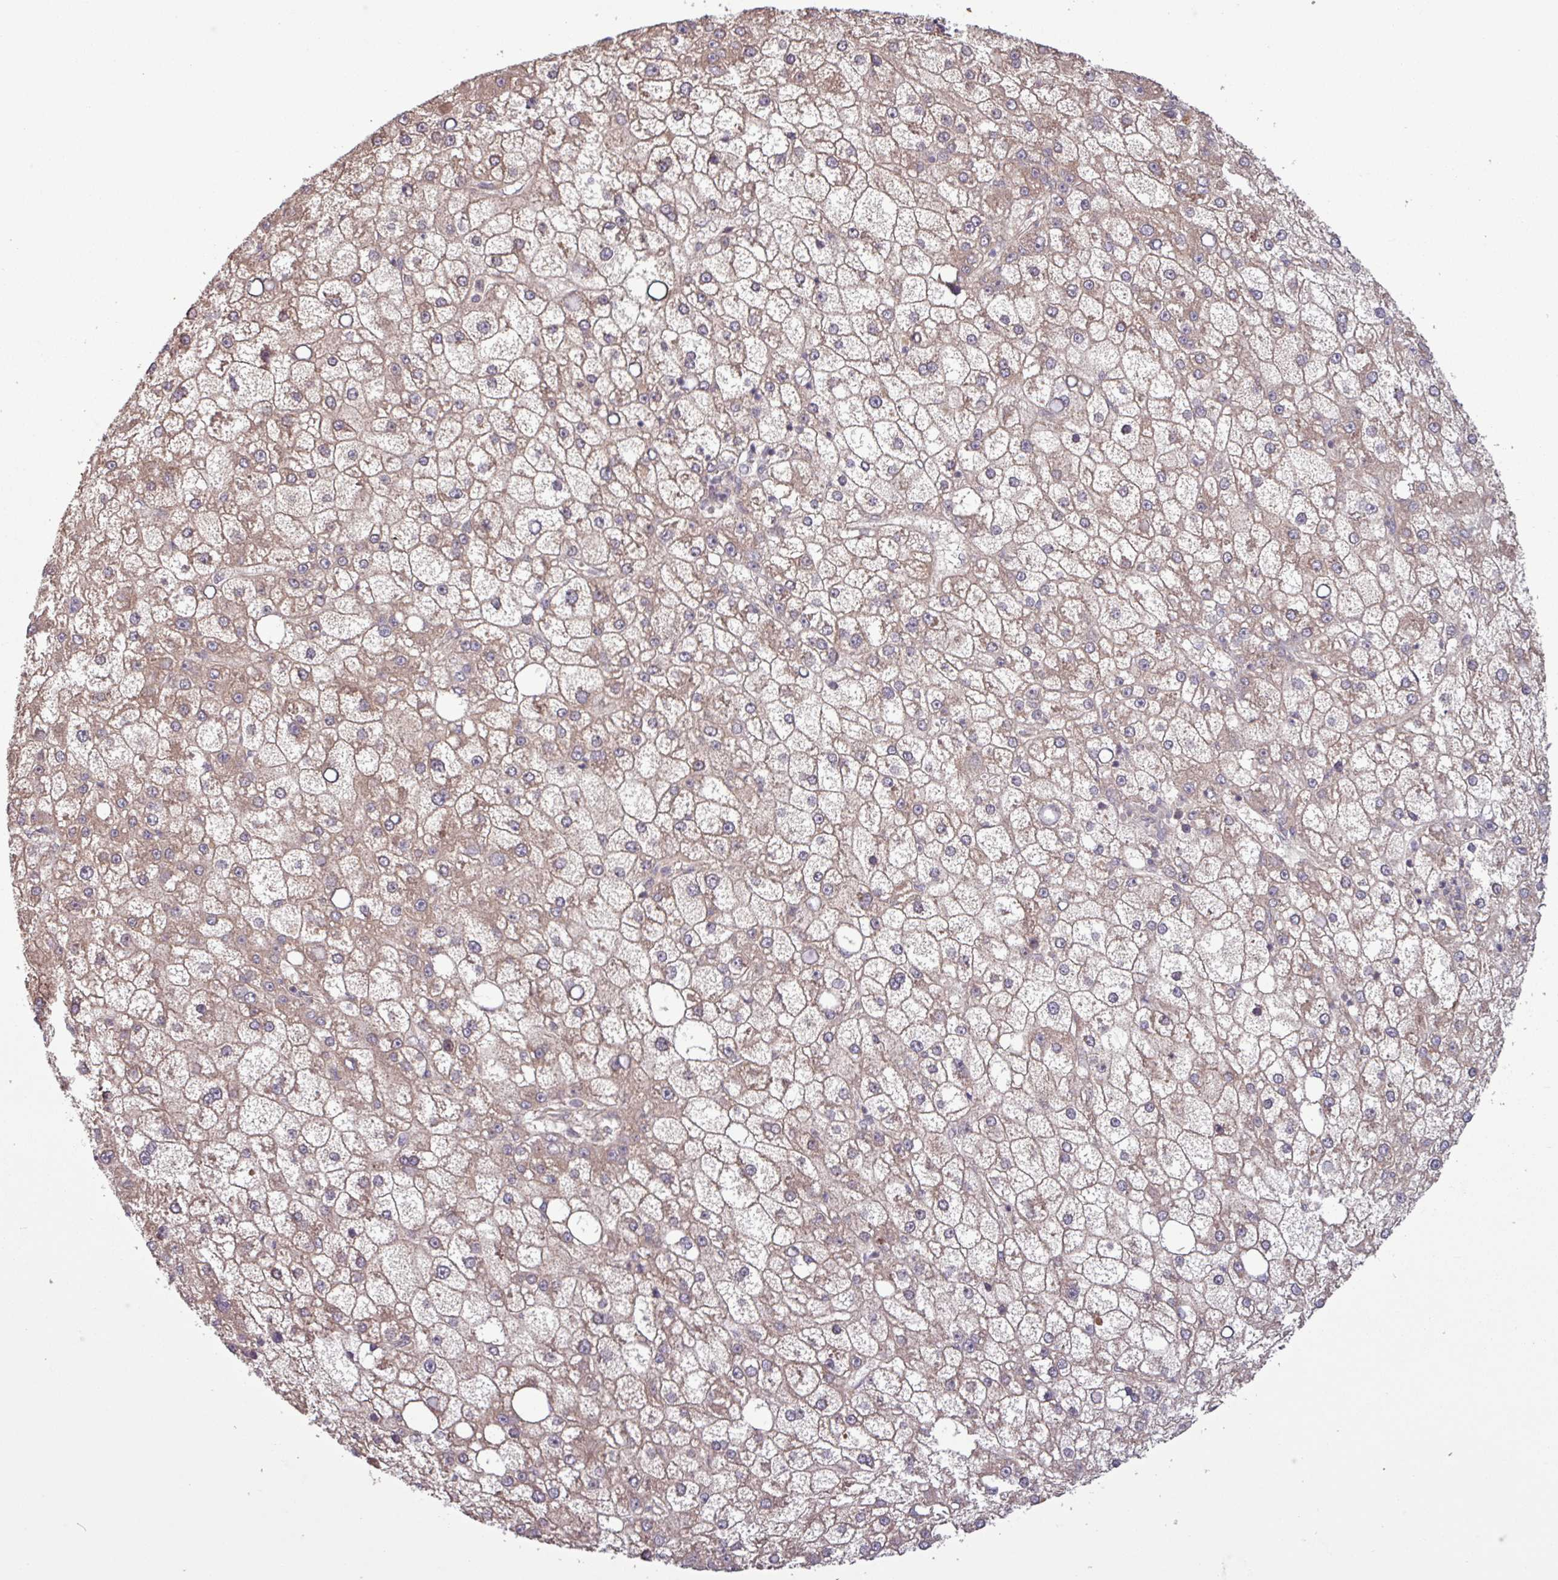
{"staining": {"intensity": "weak", "quantity": ">75%", "location": "cytoplasmic/membranous"}, "tissue": "liver cancer", "cell_type": "Tumor cells", "image_type": "cancer", "snomed": [{"axis": "morphology", "description": "Carcinoma, Hepatocellular, NOS"}, {"axis": "topography", "description": "Liver"}], "caption": "A brown stain shows weak cytoplasmic/membranous staining of a protein in liver hepatocellular carcinoma tumor cells.", "gene": "TRABD2A", "patient": {"sex": "male", "age": 67}}